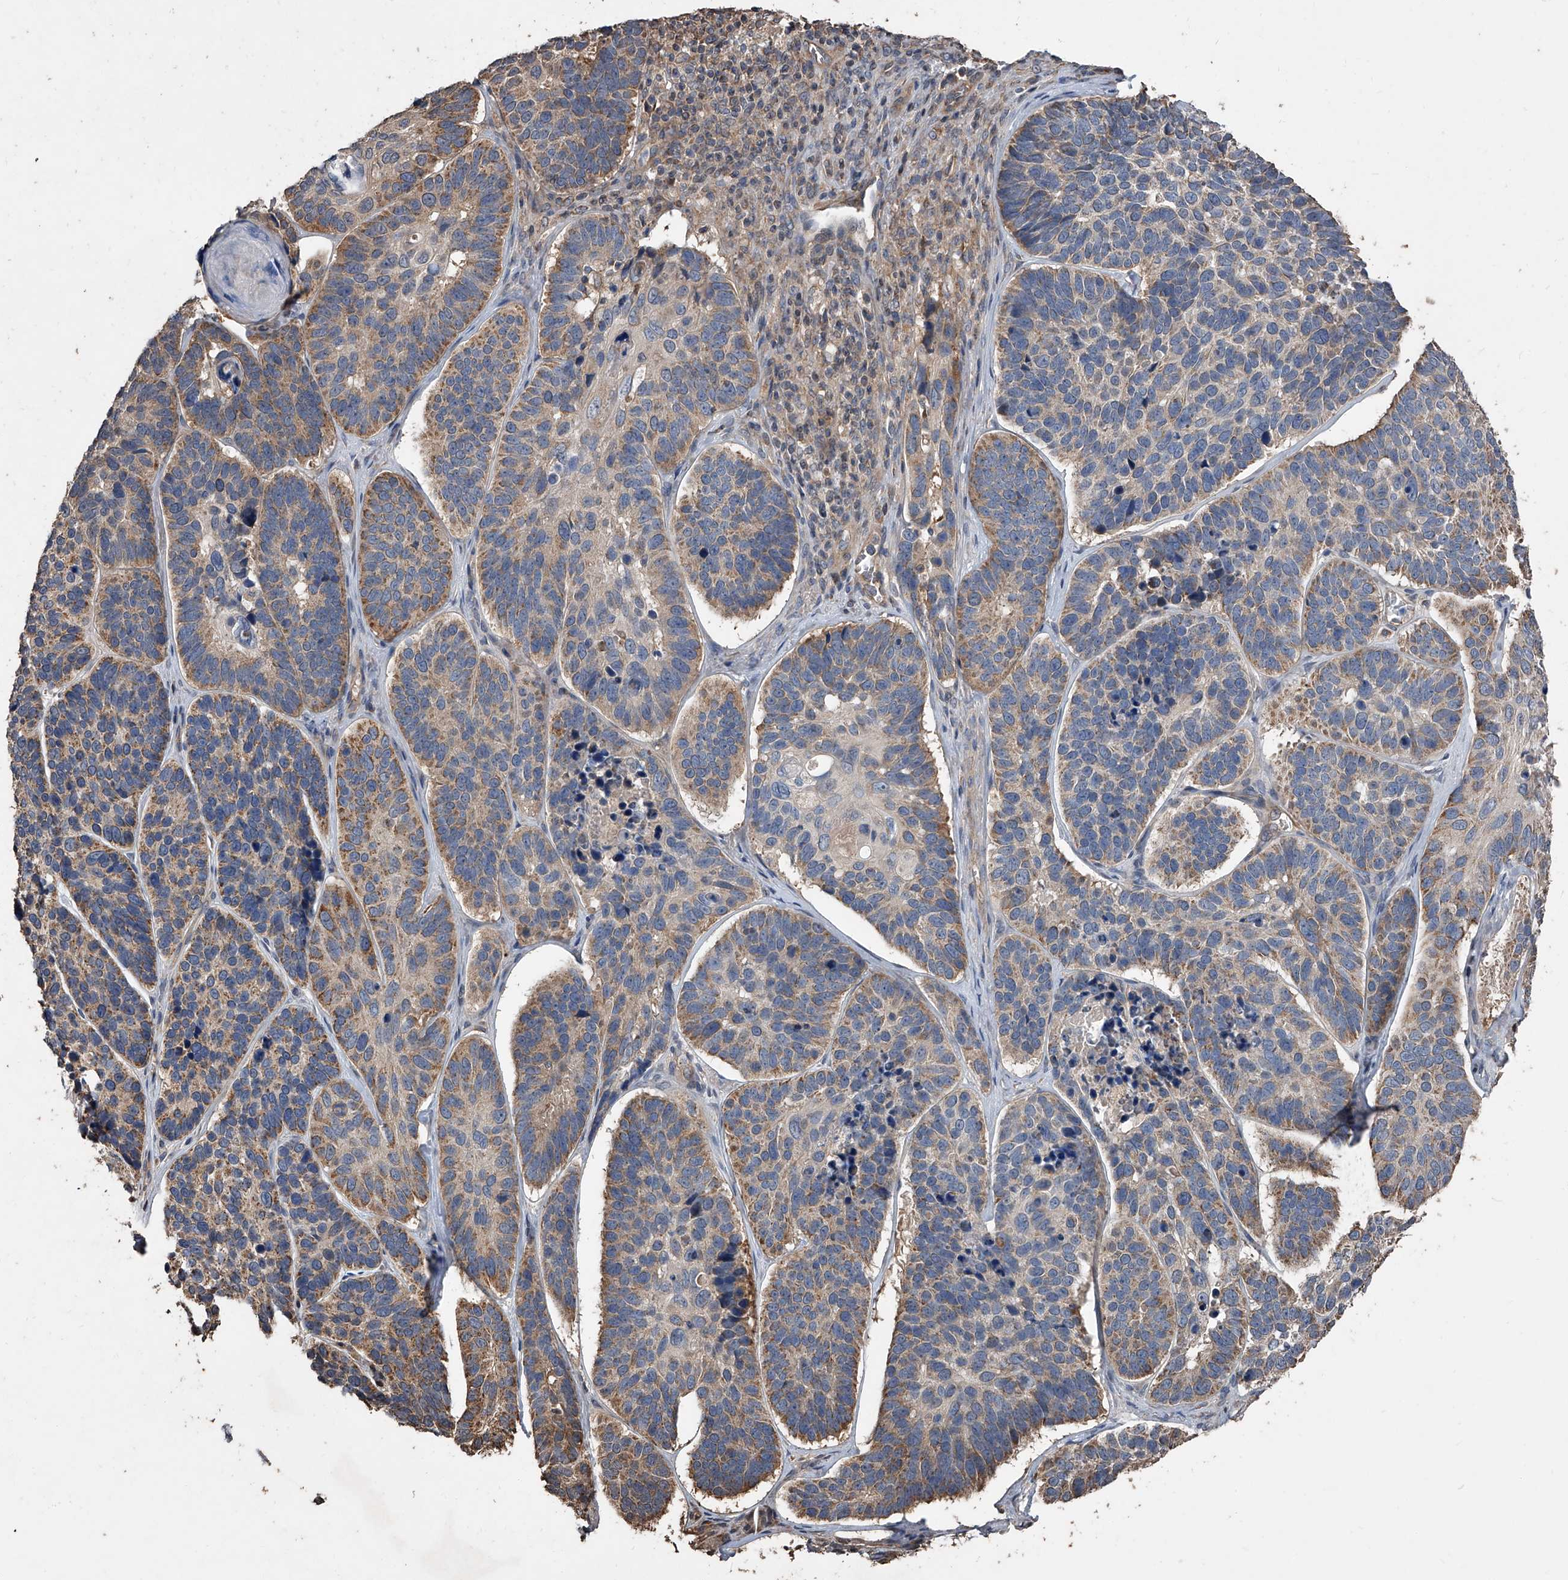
{"staining": {"intensity": "moderate", "quantity": ">75%", "location": "cytoplasmic/membranous"}, "tissue": "skin cancer", "cell_type": "Tumor cells", "image_type": "cancer", "snomed": [{"axis": "morphology", "description": "Basal cell carcinoma"}, {"axis": "topography", "description": "Skin"}], "caption": "The histopathology image displays a brown stain indicating the presence of a protein in the cytoplasmic/membranous of tumor cells in basal cell carcinoma (skin).", "gene": "LTV1", "patient": {"sex": "male", "age": 62}}